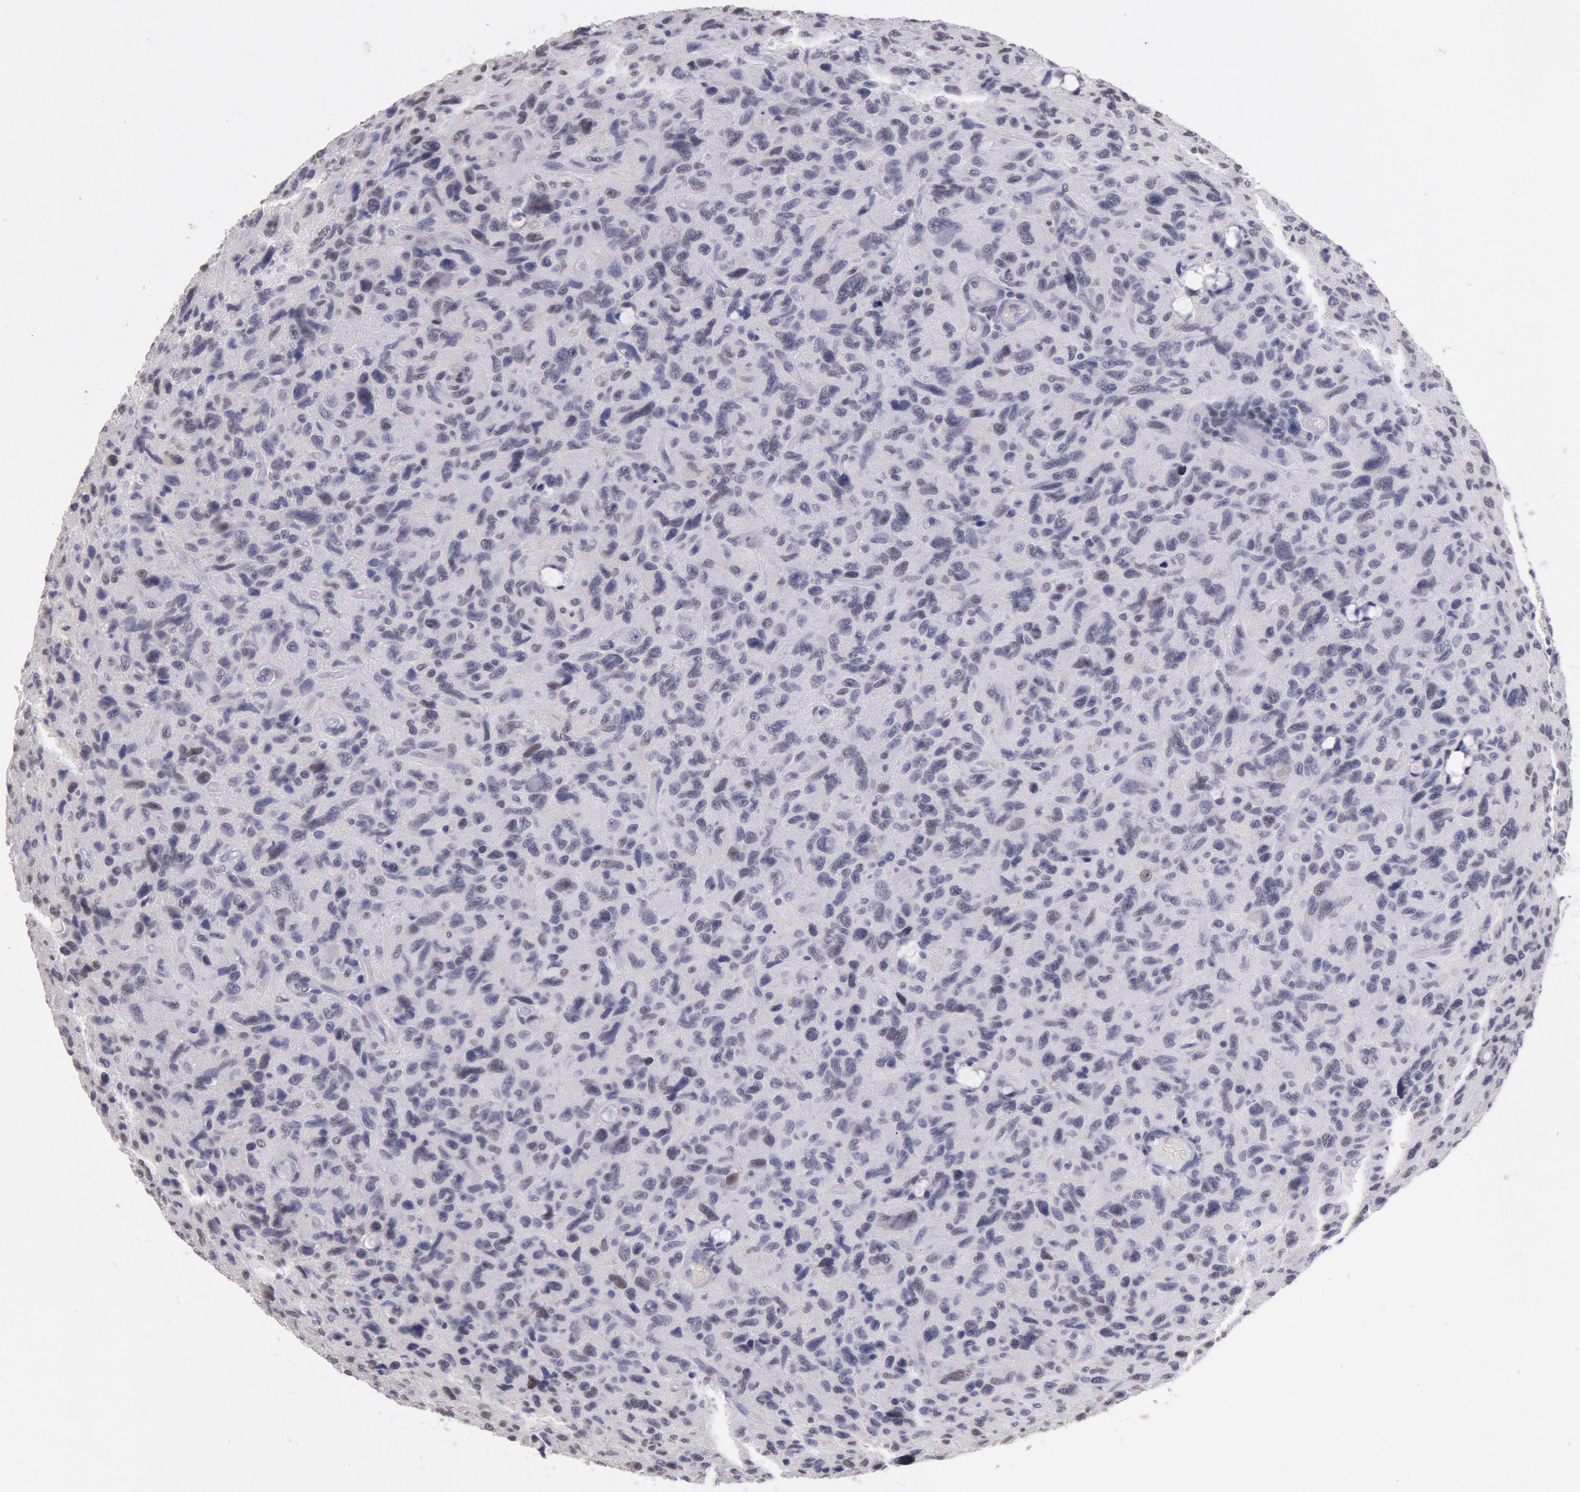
{"staining": {"intensity": "negative", "quantity": "none", "location": "none"}, "tissue": "glioma", "cell_type": "Tumor cells", "image_type": "cancer", "snomed": [{"axis": "morphology", "description": "Glioma, malignant, High grade"}, {"axis": "topography", "description": "Brain"}], "caption": "DAB immunohistochemical staining of glioma displays no significant expression in tumor cells.", "gene": "MYH7", "patient": {"sex": "female", "age": 60}}